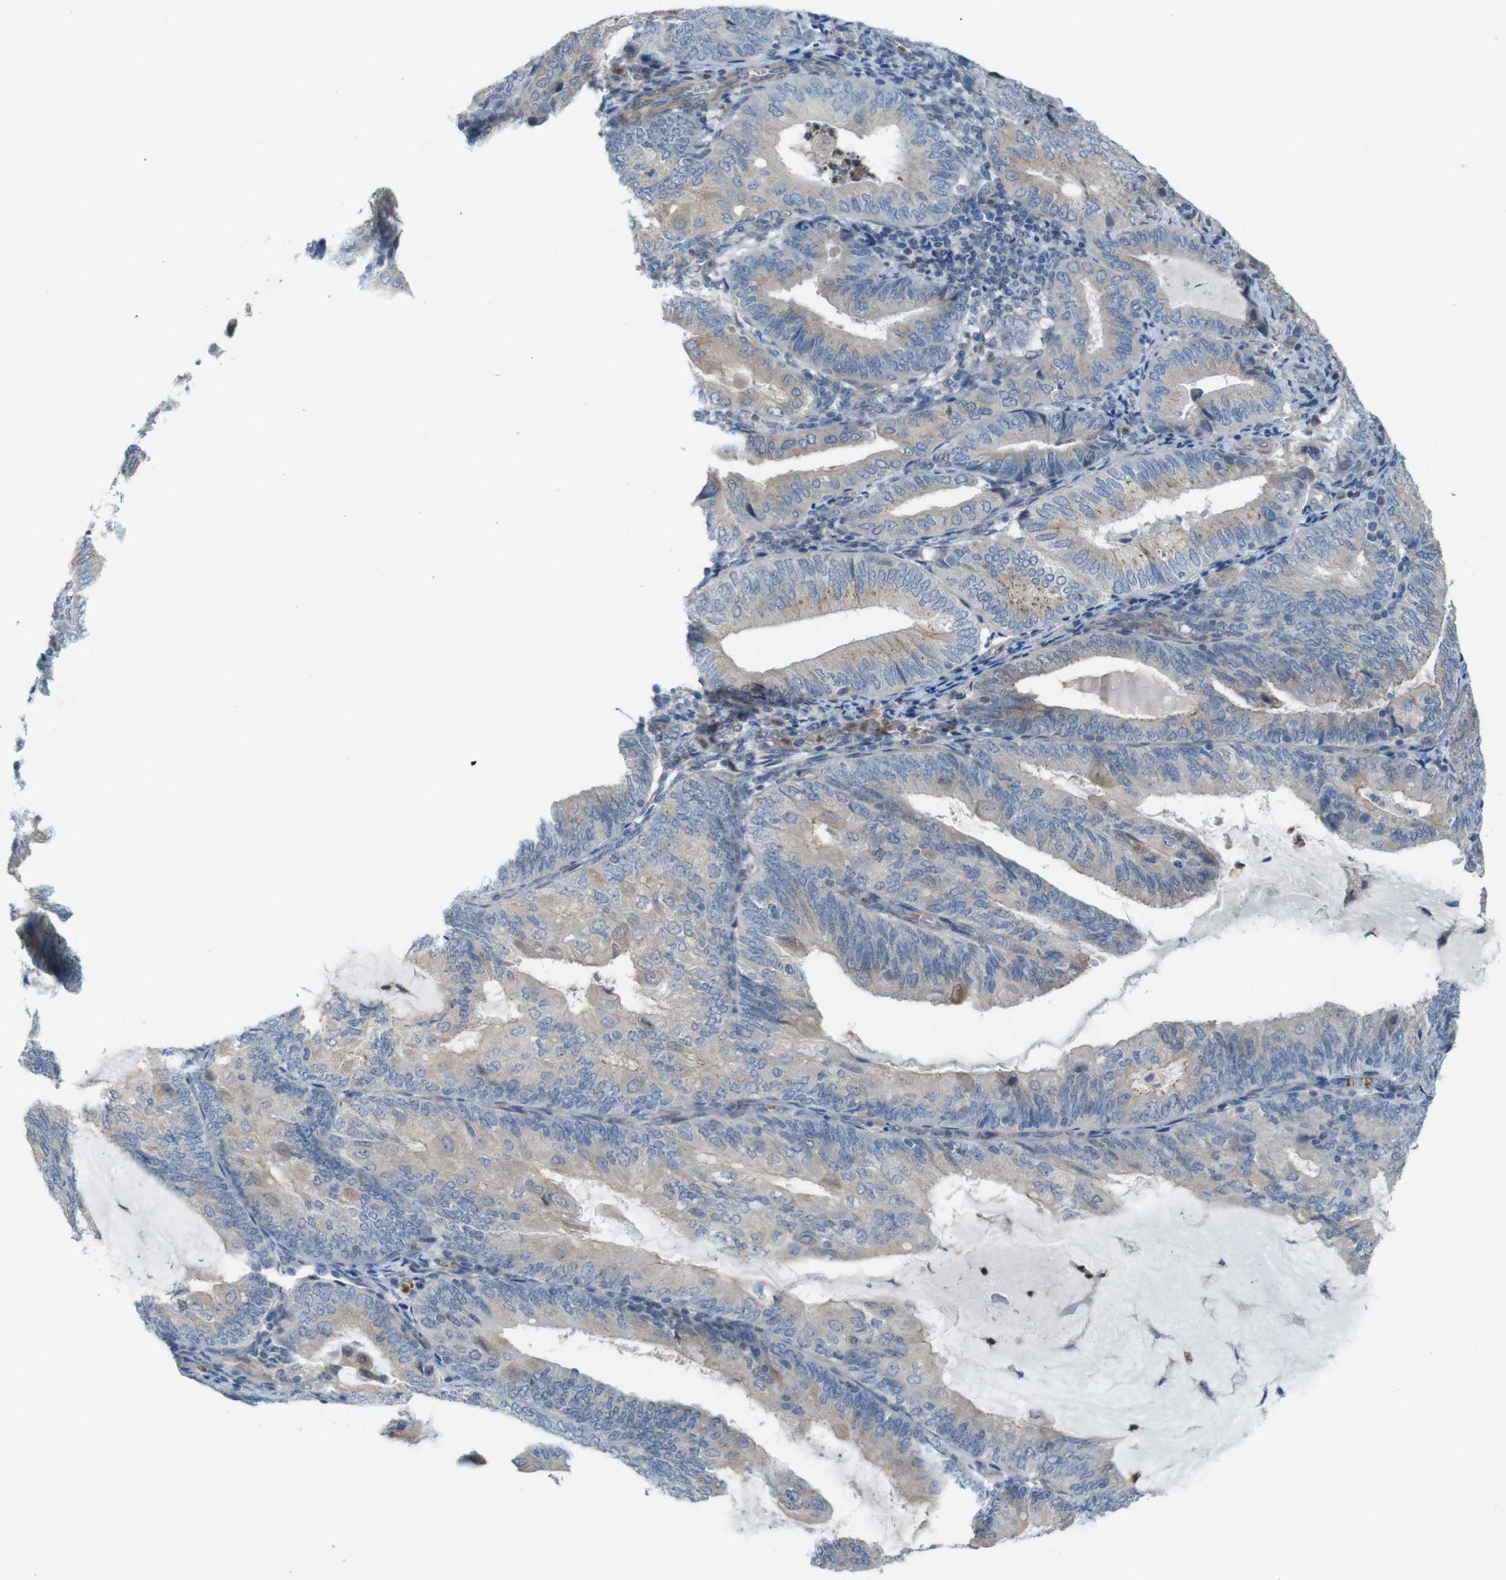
{"staining": {"intensity": "weak", "quantity": ">75%", "location": "cytoplasmic/membranous"}, "tissue": "endometrial cancer", "cell_type": "Tumor cells", "image_type": "cancer", "snomed": [{"axis": "morphology", "description": "Adenocarcinoma, NOS"}, {"axis": "topography", "description": "Endometrium"}], "caption": "Endometrial adenocarcinoma stained with a protein marker exhibits weak staining in tumor cells.", "gene": "SKI", "patient": {"sex": "female", "age": 81}}